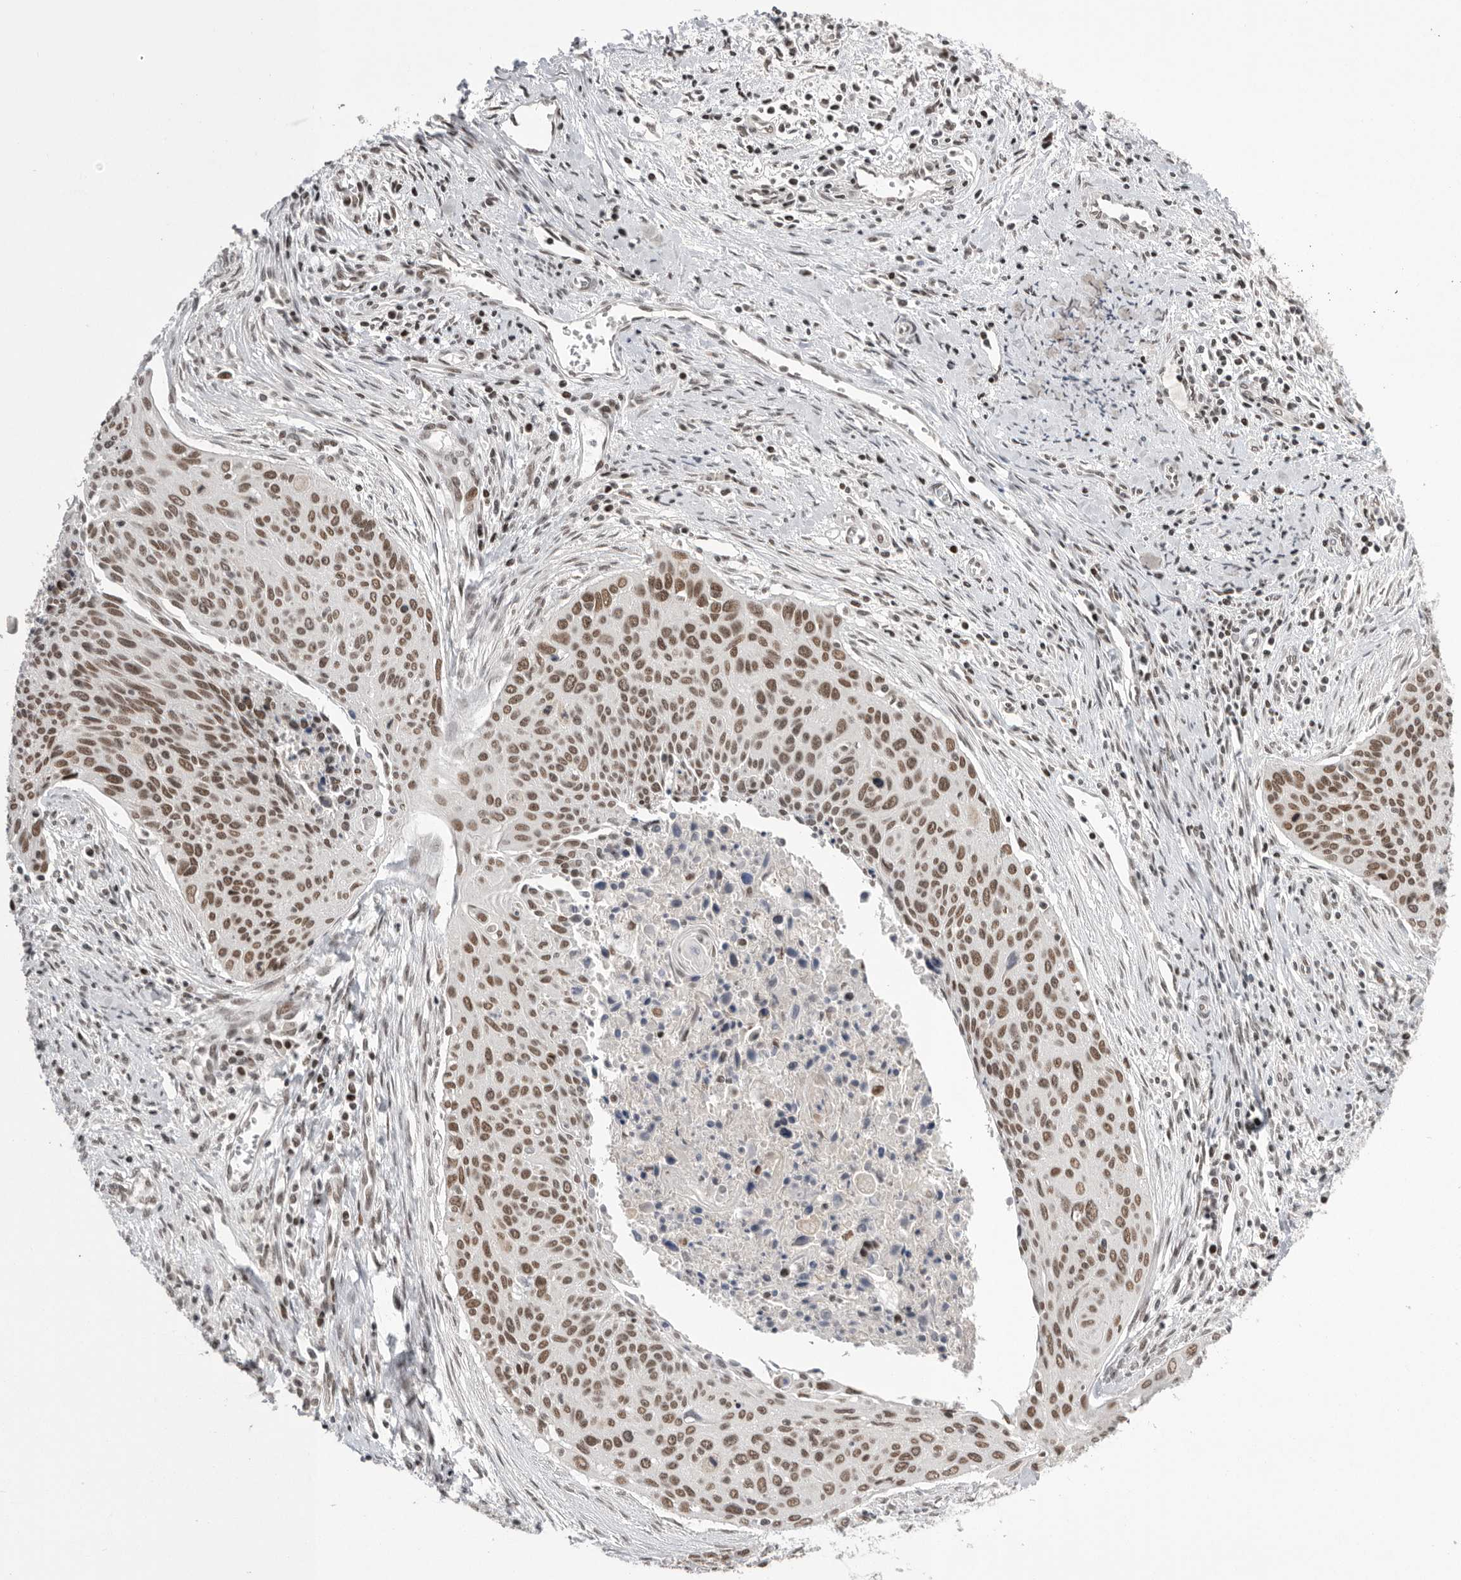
{"staining": {"intensity": "moderate", "quantity": ">75%", "location": "nuclear"}, "tissue": "cervical cancer", "cell_type": "Tumor cells", "image_type": "cancer", "snomed": [{"axis": "morphology", "description": "Squamous cell carcinoma, NOS"}, {"axis": "topography", "description": "Cervix"}], "caption": "Immunohistochemical staining of cervical cancer exhibits medium levels of moderate nuclear protein positivity in about >75% of tumor cells.", "gene": "POU5F1", "patient": {"sex": "female", "age": 55}}